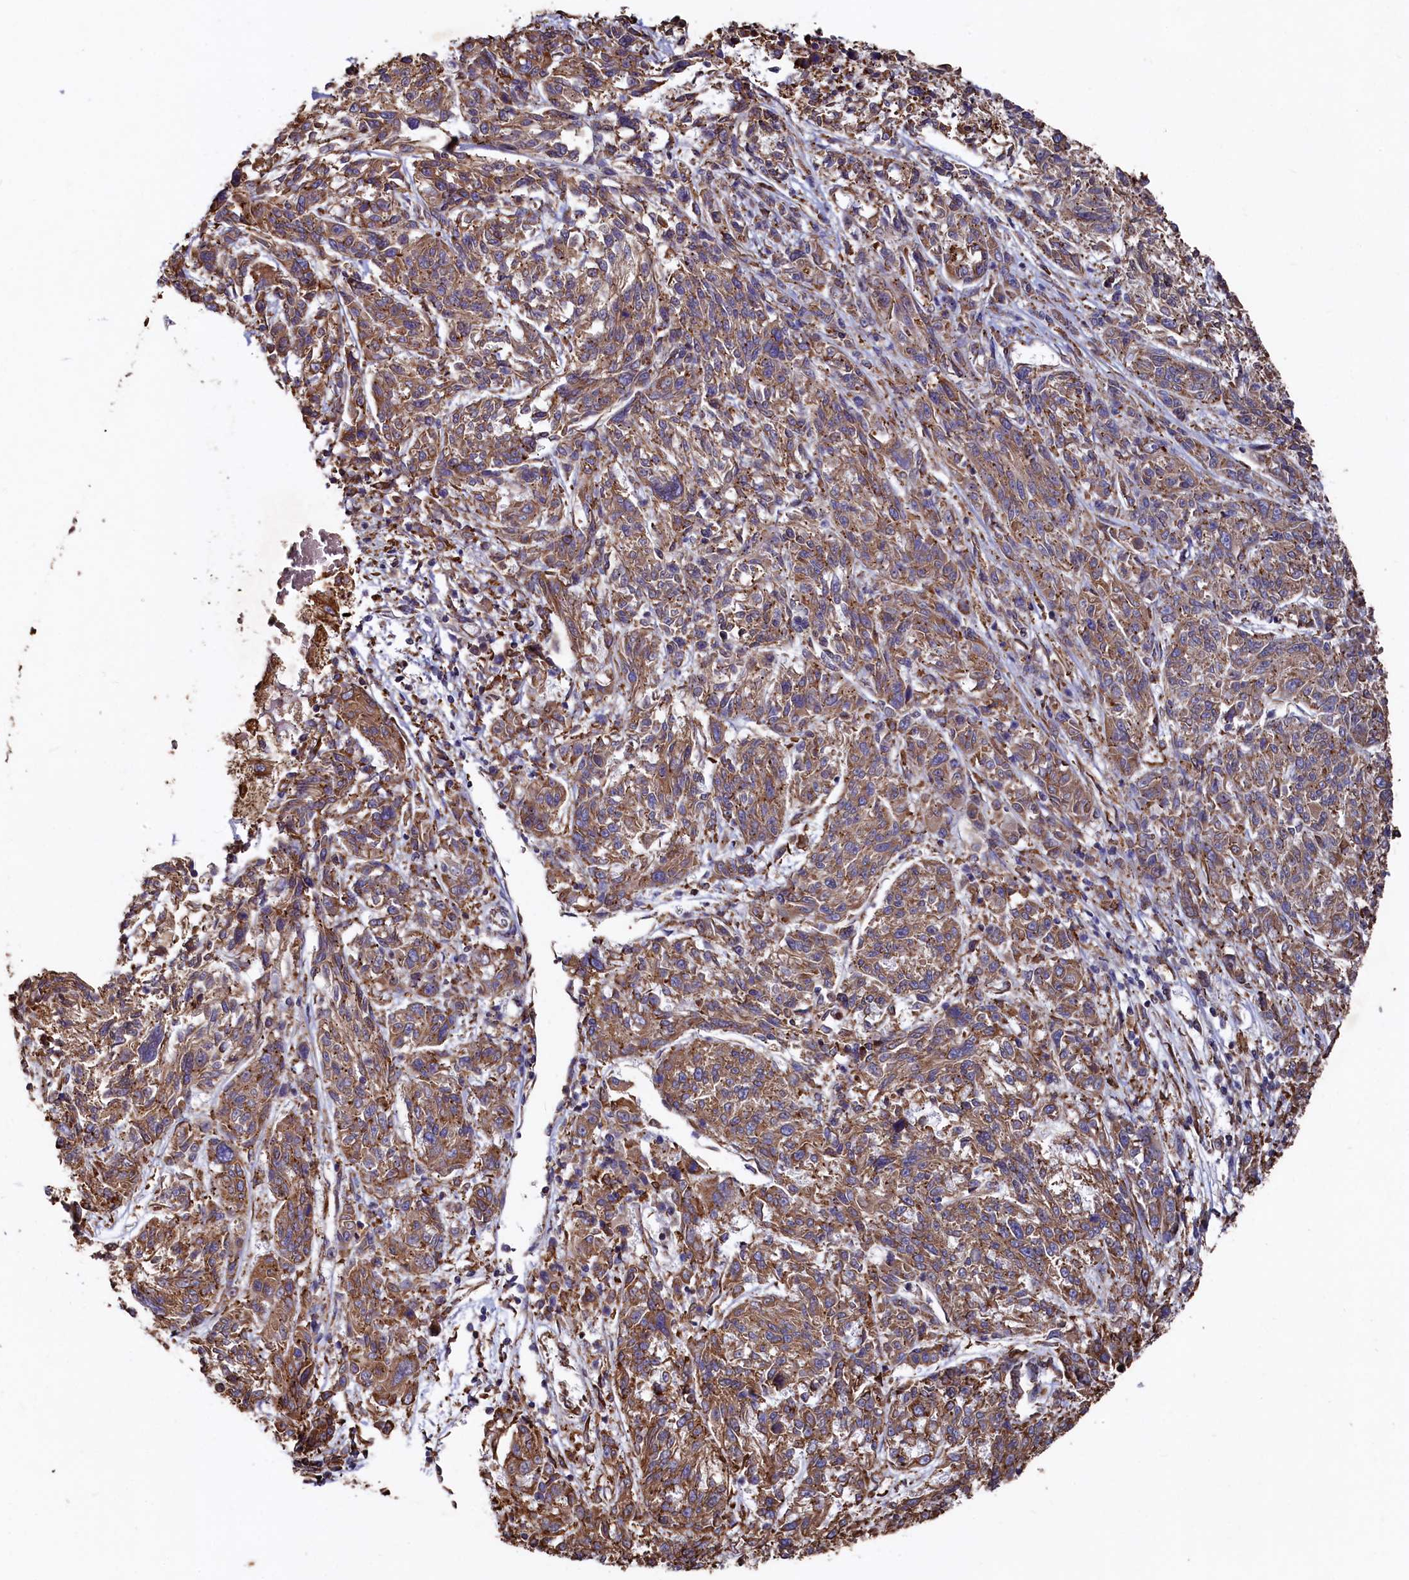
{"staining": {"intensity": "moderate", "quantity": ">75%", "location": "cytoplasmic/membranous"}, "tissue": "melanoma", "cell_type": "Tumor cells", "image_type": "cancer", "snomed": [{"axis": "morphology", "description": "Malignant melanoma, NOS"}, {"axis": "topography", "description": "Skin"}], "caption": "Immunohistochemical staining of melanoma displays medium levels of moderate cytoplasmic/membranous protein staining in approximately >75% of tumor cells.", "gene": "NEURL1B", "patient": {"sex": "male", "age": 53}}